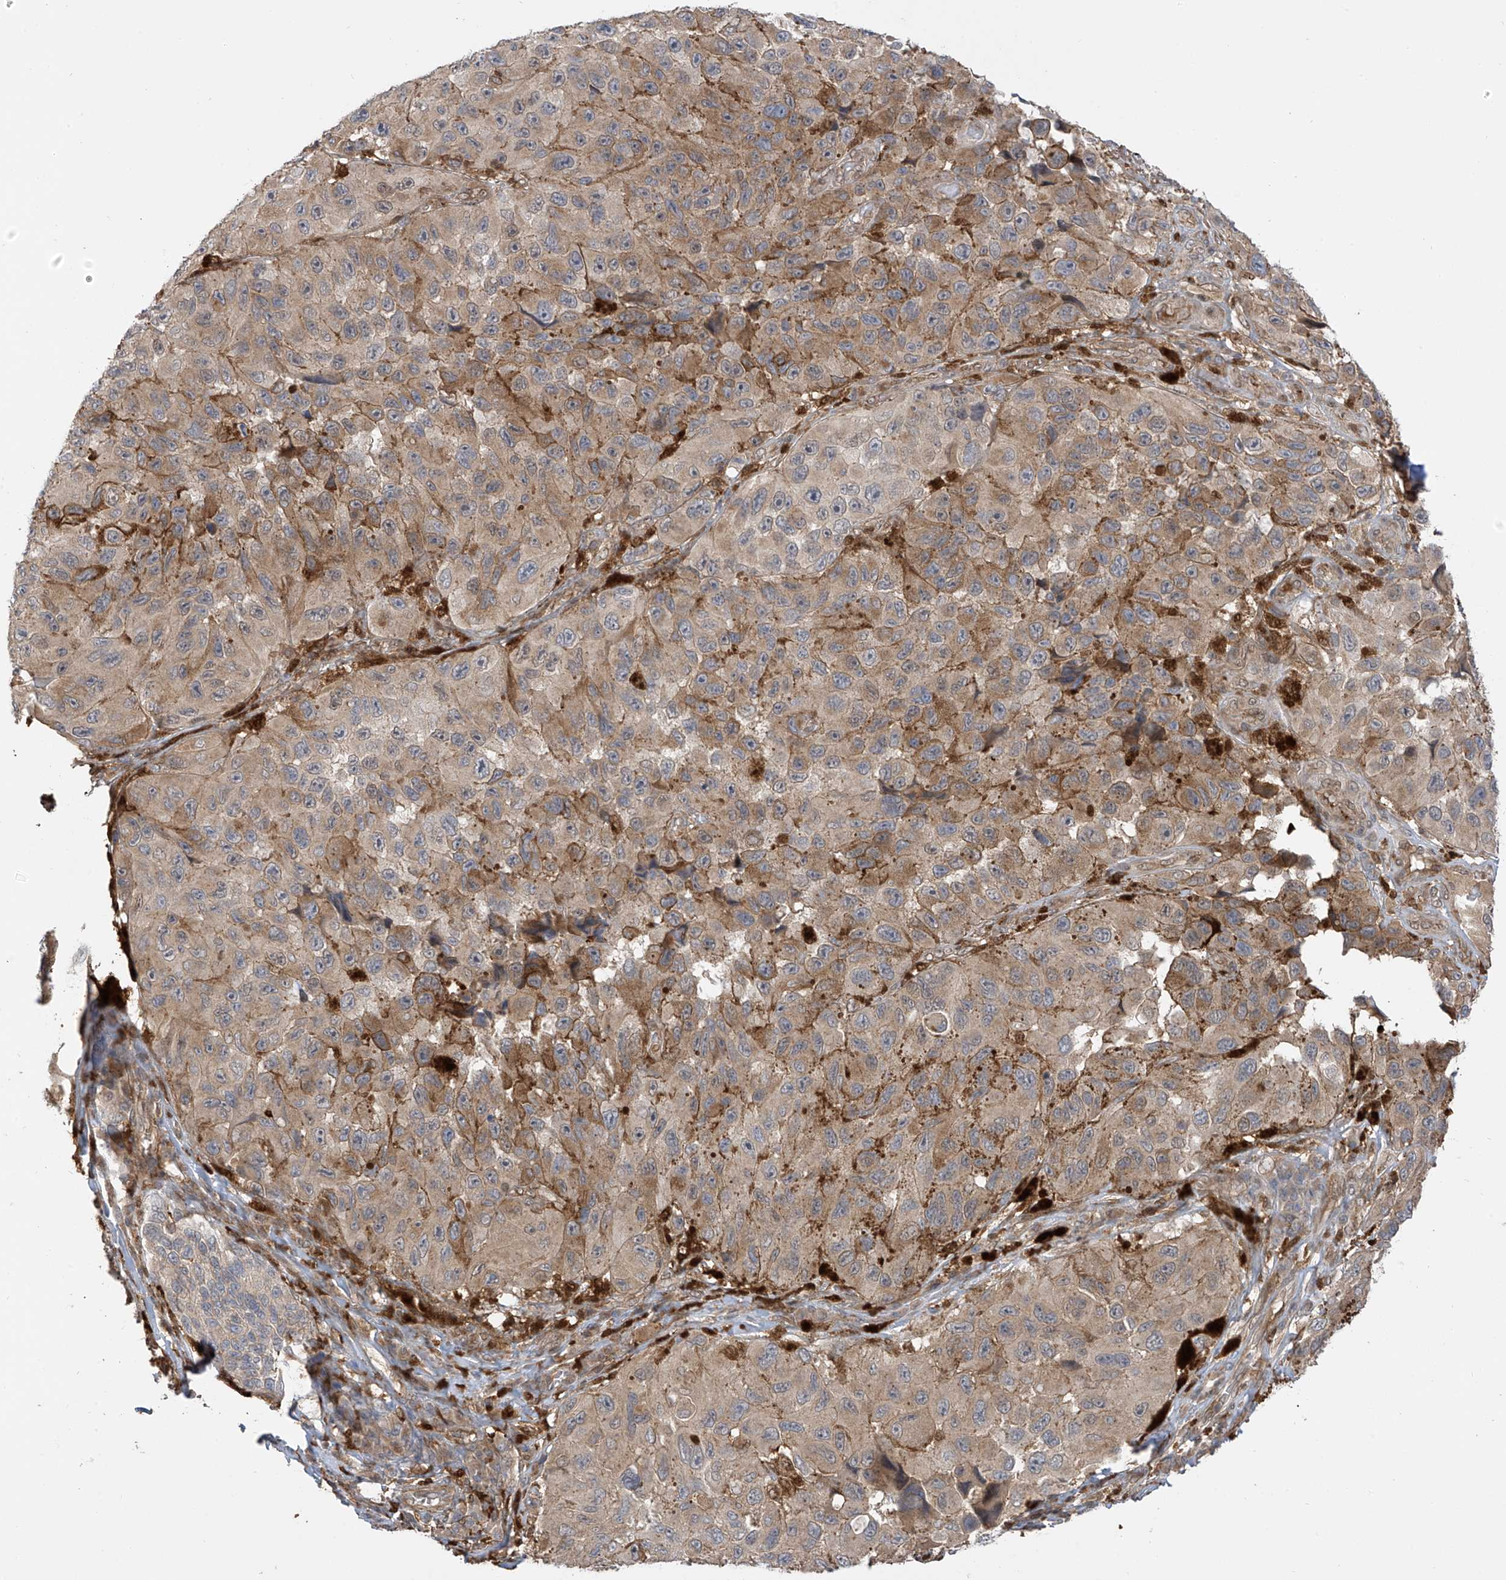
{"staining": {"intensity": "moderate", "quantity": "25%-75%", "location": "cytoplasmic/membranous"}, "tissue": "melanoma", "cell_type": "Tumor cells", "image_type": "cancer", "snomed": [{"axis": "morphology", "description": "Malignant melanoma, NOS"}, {"axis": "topography", "description": "Skin"}], "caption": "Immunohistochemical staining of human malignant melanoma exhibits medium levels of moderate cytoplasmic/membranous protein staining in approximately 25%-75% of tumor cells.", "gene": "ATAD2B", "patient": {"sex": "female", "age": 73}}